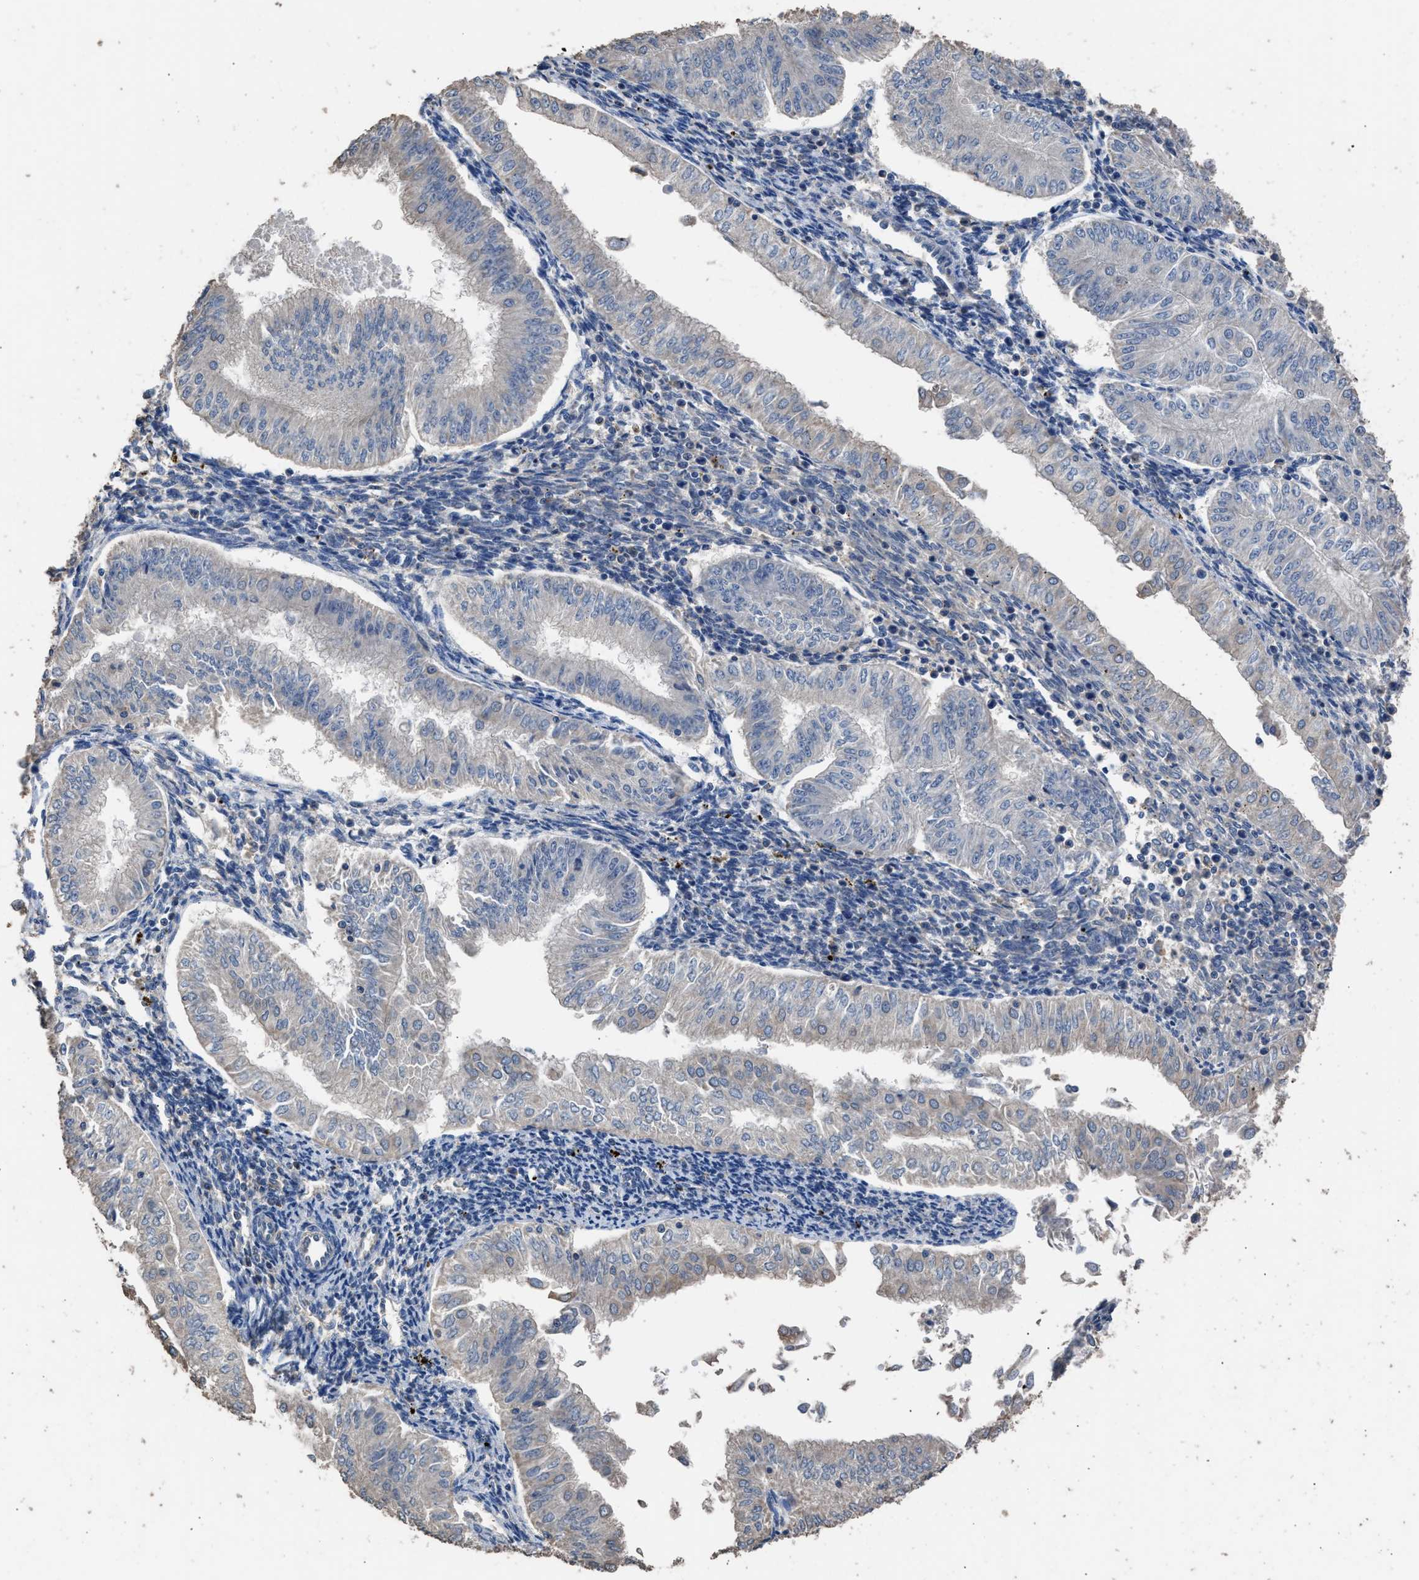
{"staining": {"intensity": "negative", "quantity": "none", "location": "none"}, "tissue": "endometrial cancer", "cell_type": "Tumor cells", "image_type": "cancer", "snomed": [{"axis": "morphology", "description": "Normal tissue, NOS"}, {"axis": "morphology", "description": "Adenocarcinoma, NOS"}, {"axis": "topography", "description": "Endometrium"}], "caption": "Tumor cells show no significant protein positivity in adenocarcinoma (endometrial).", "gene": "ITSN1", "patient": {"sex": "female", "age": 53}}